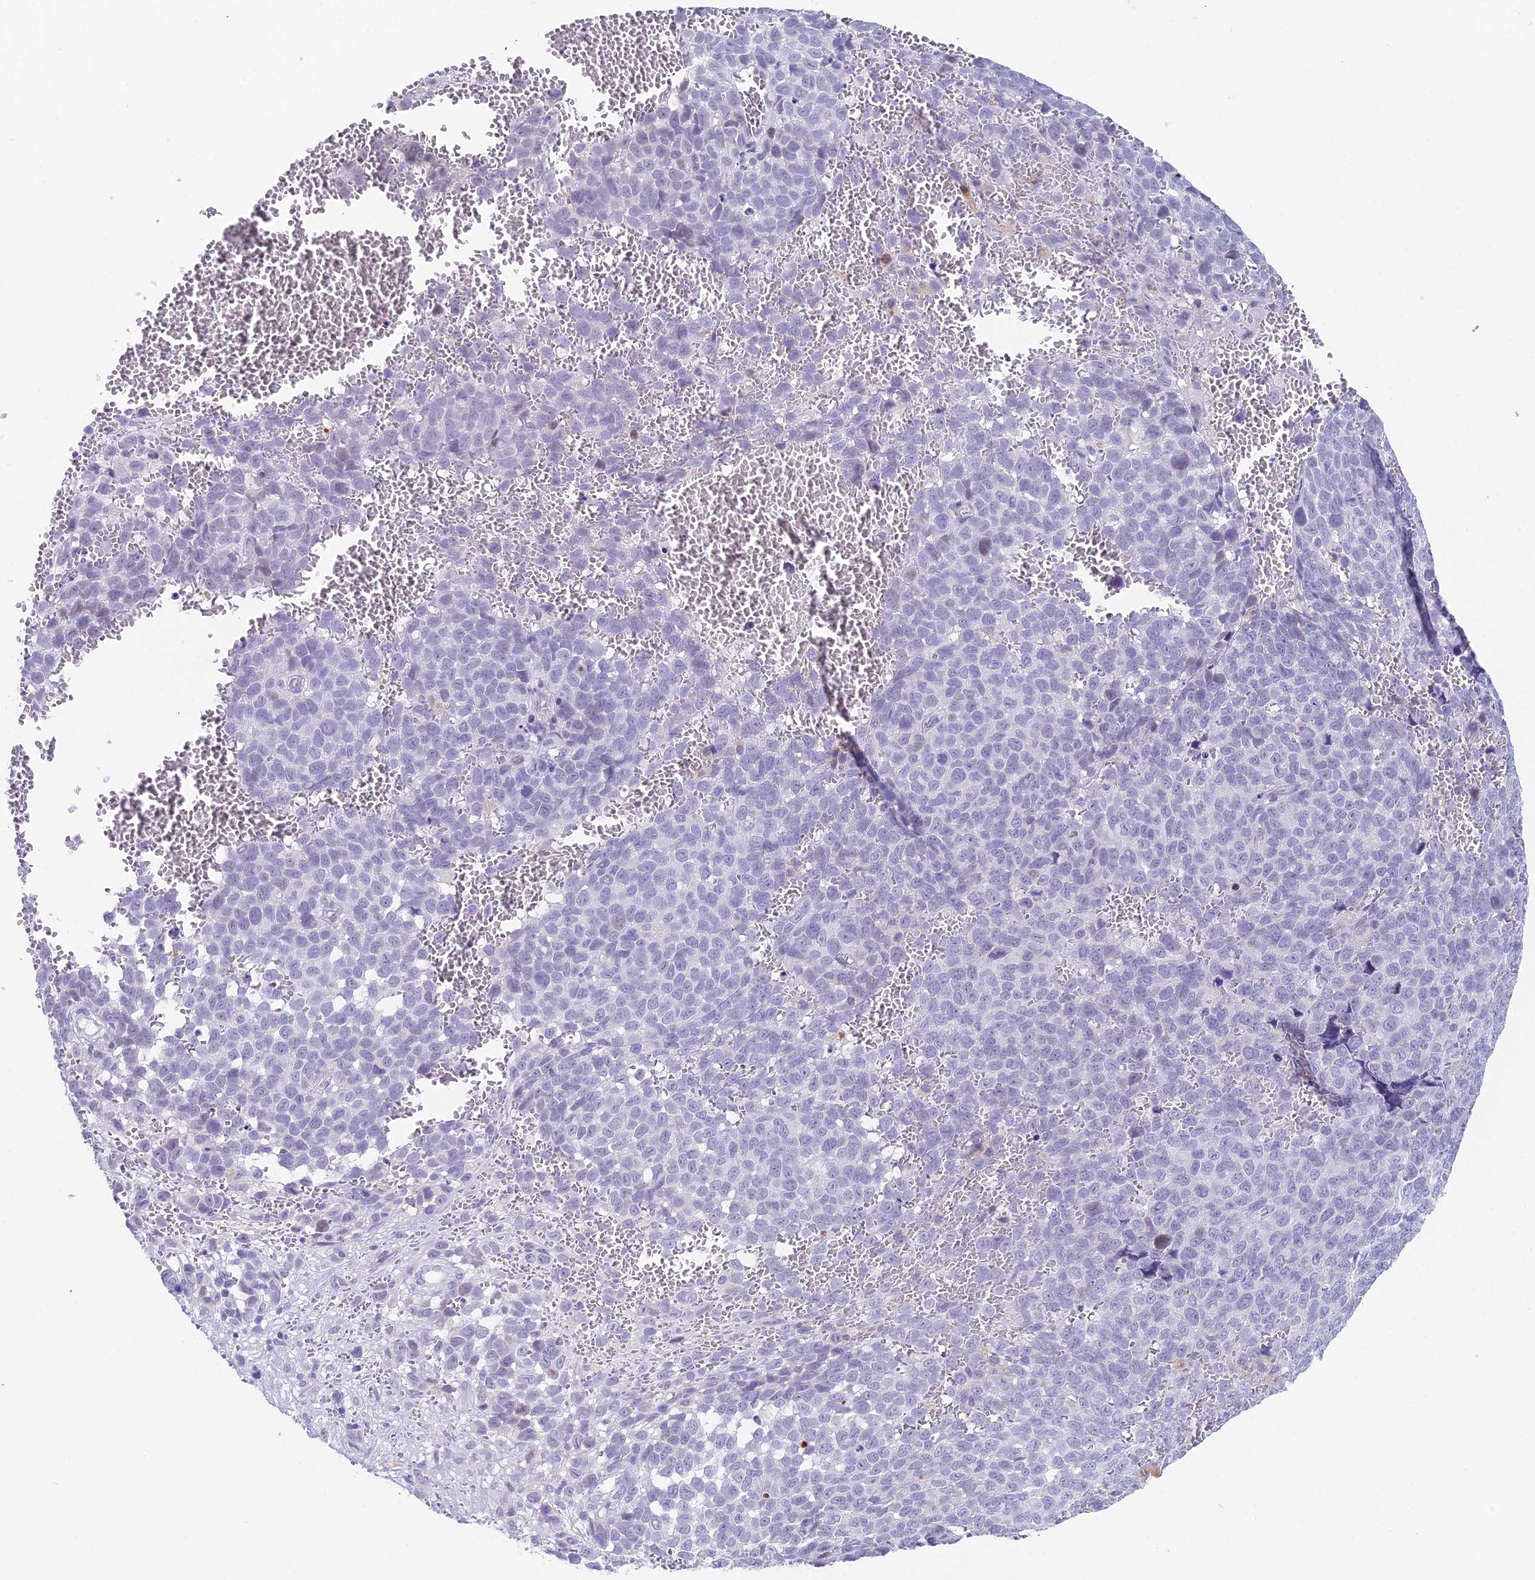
{"staining": {"intensity": "negative", "quantity": "none", "location": "none"}, "tissue": "melanoma", "cell_type": "Tumor cells", "image_type": "cancer", "snomed": [{"axis": "morphology", "description": "Malignant melanoma, NOS"}, {"axis": "topography", "description": "Nose, NOS"}], "caption": "The micrograph demonstrates no staining of tumor cells in melanoma.", "gene": "CC2D2A", "patient": {"sex": "female", "age": 48}}